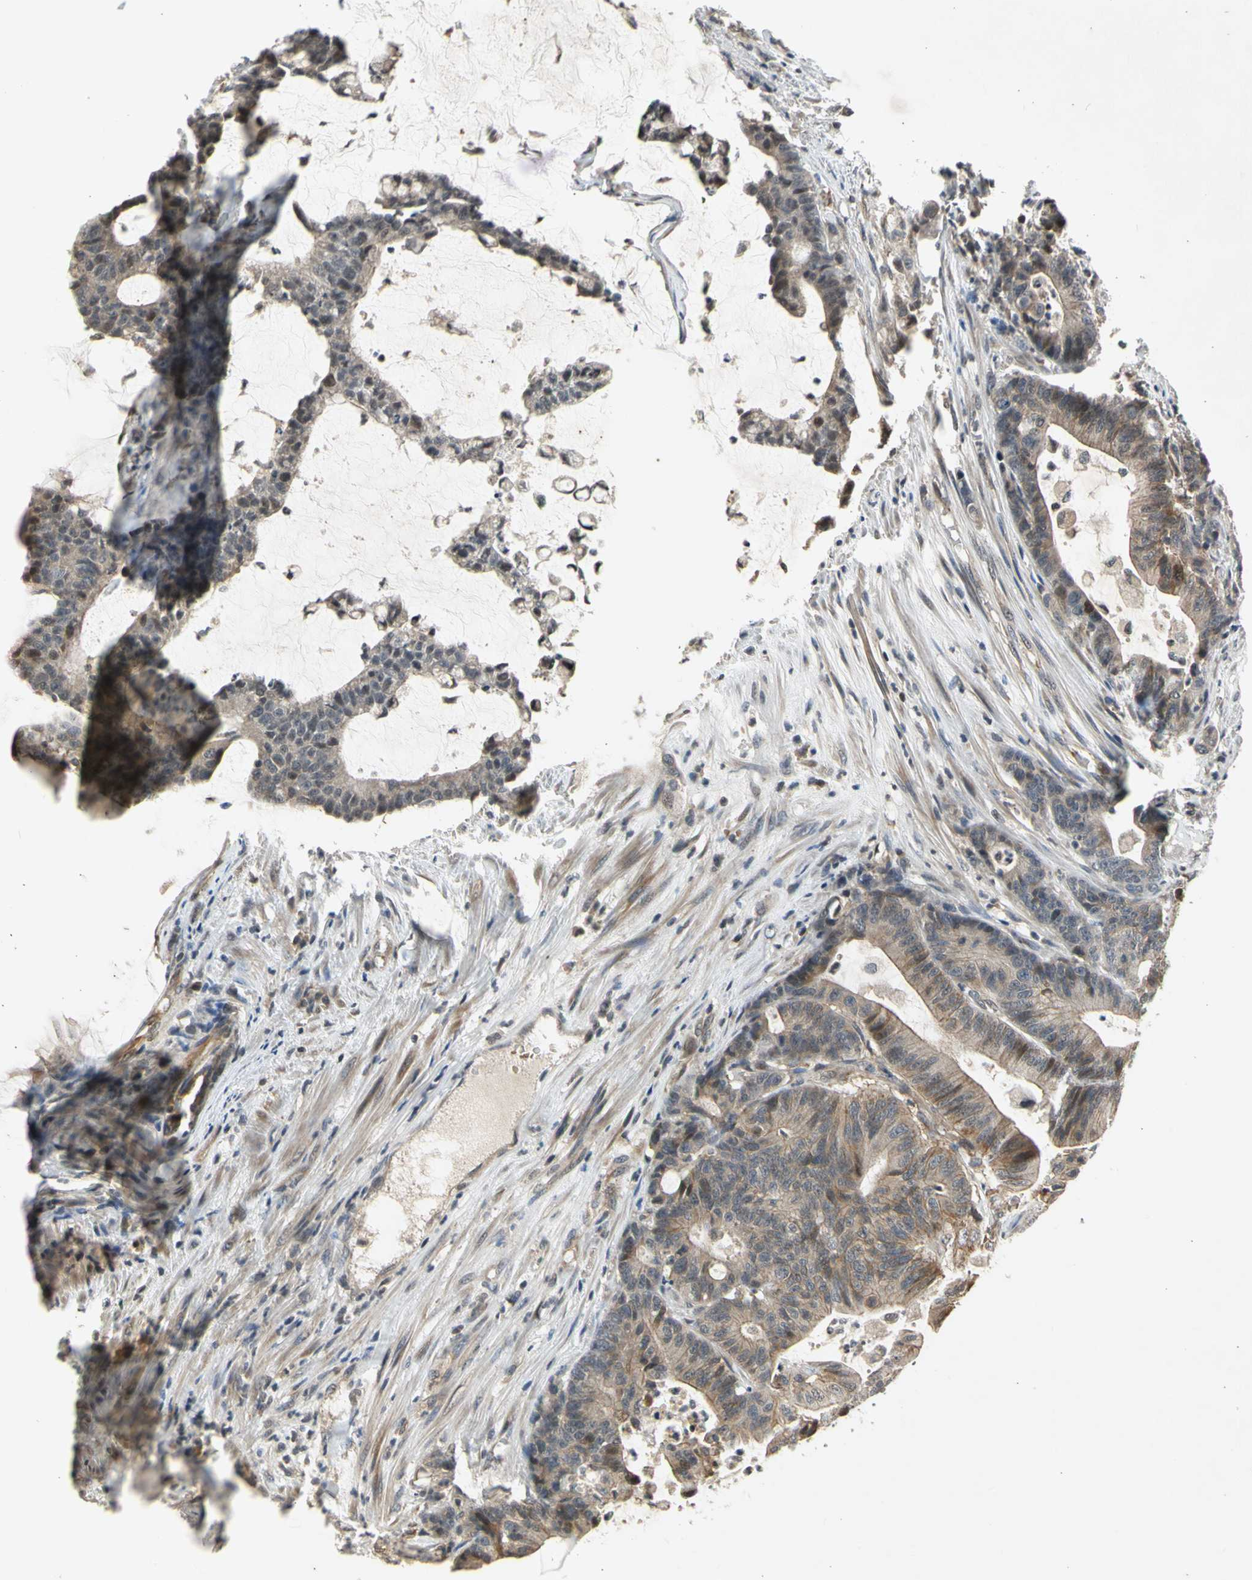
{"staining": {"intensity": "moderate", "quantity": ">75%", "location": "cytoplasmic/membranous"}, "tissue": "colorectal cancer", "cell_type": "Tumor cells", "image_type": "cancer", "snomed": [{"axis": "morphology", "description": "Adenocarcinoma, NOS"}, {"axis": "topography", "description": "Colon"}], "caption": "Moderate cytoplasmic/membranous positivity for a protein is identified in approximately >75% of tumor cells of colorectal adenocarcinoma using immunohistochemistry.", "gene": "EFNB2", "patient": {"sex": "female", "age": 84}}